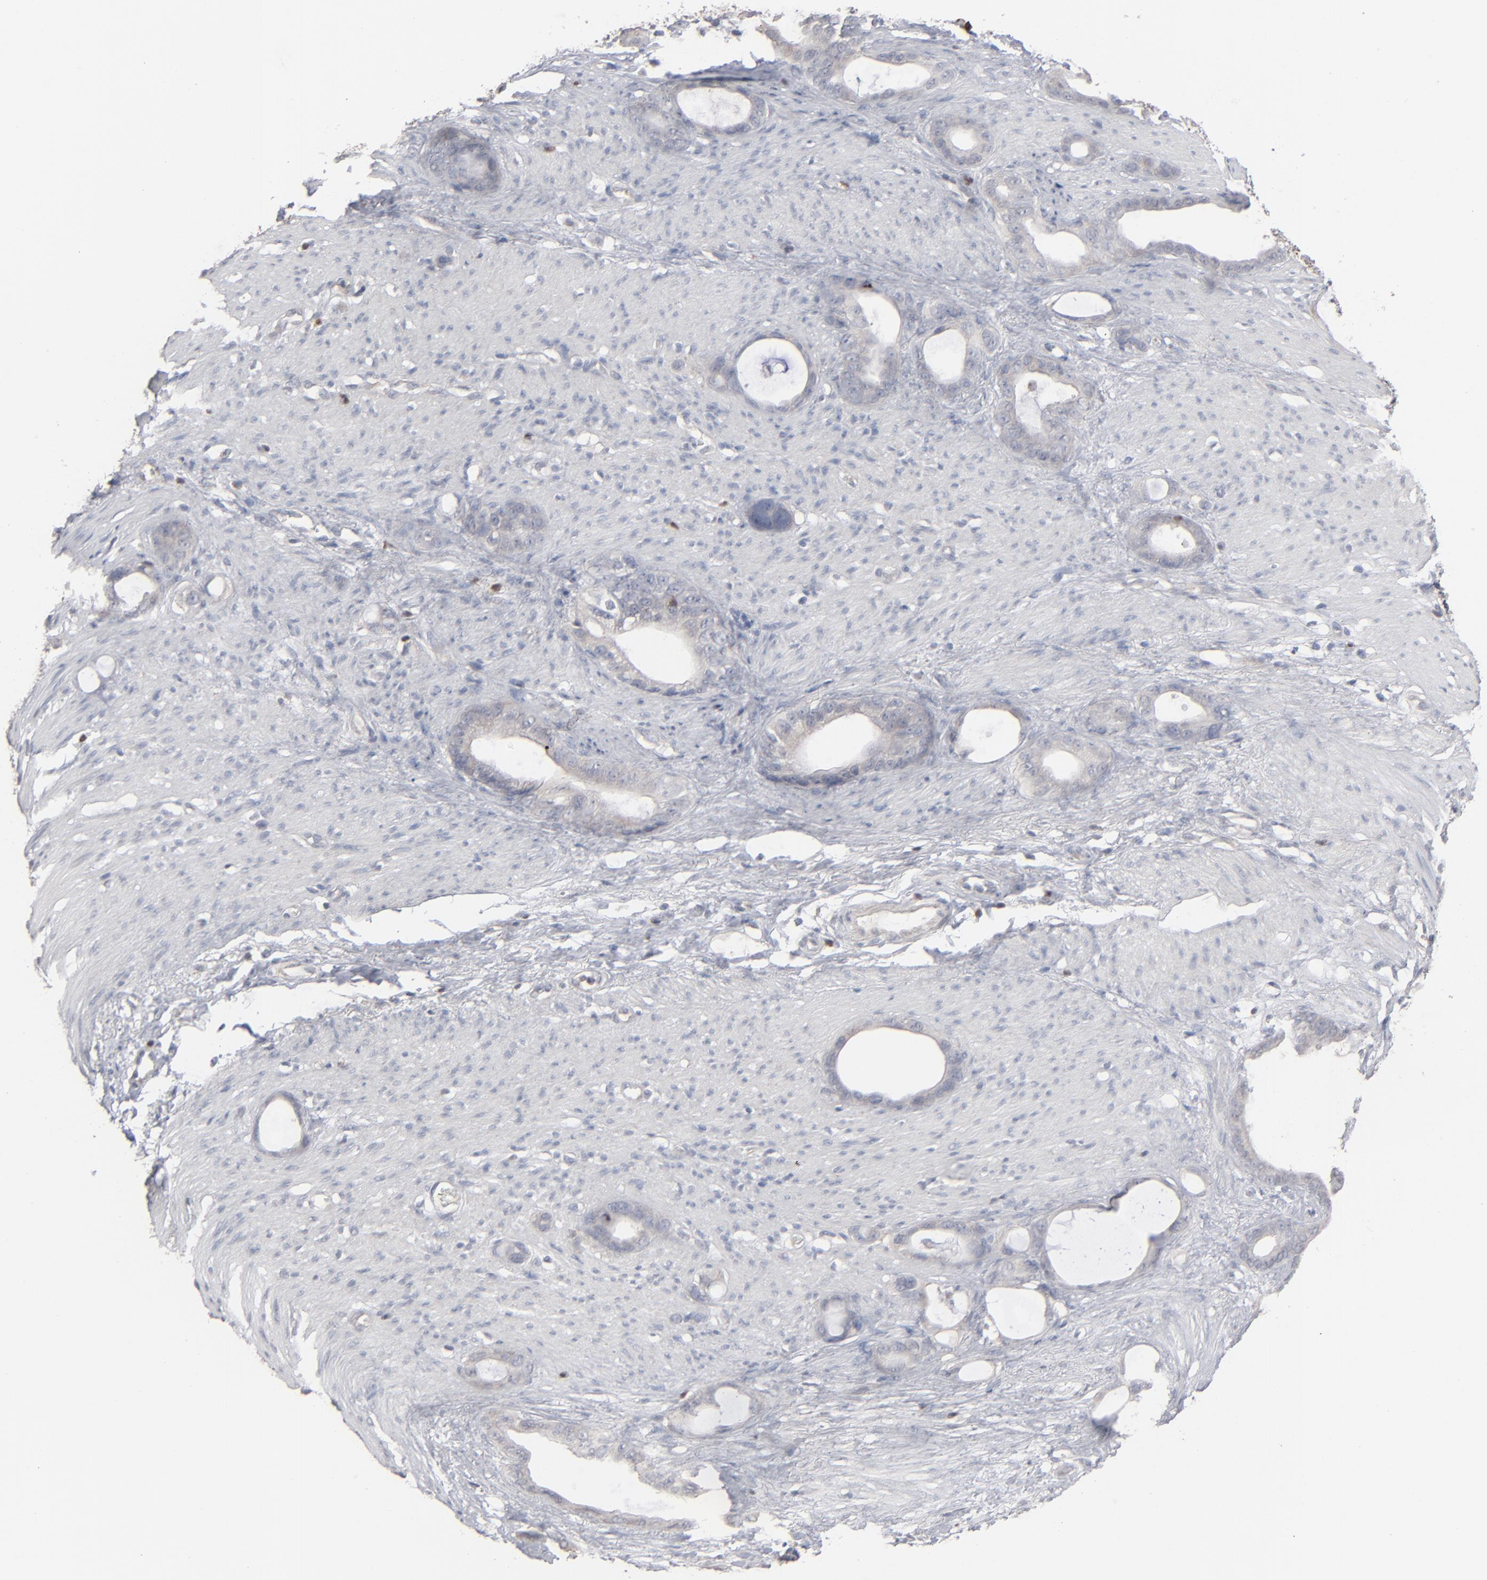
{"staining": {"intensity": "weak", "quantity": "25%-75%", "location": "cytoplasmic/membranous"}, "tissue": "stomach cancer", "cell_type": "Tumor cells", "image_type": "cancer", "snomed": [{"axis": "morphology", "description": "Adenocarcinoma, NOS"}, {"axis": "topography", "description": "Stomach"}], "caption": "IHC micrograph of stomach cancer stained for a protein (brown), which demonstrates low levels of weak cytoplasmic/membranous staining in about 25%-75% of tumor cells.", "gene": "STAT4", "patient": {"sex": "female", "age": 75}}